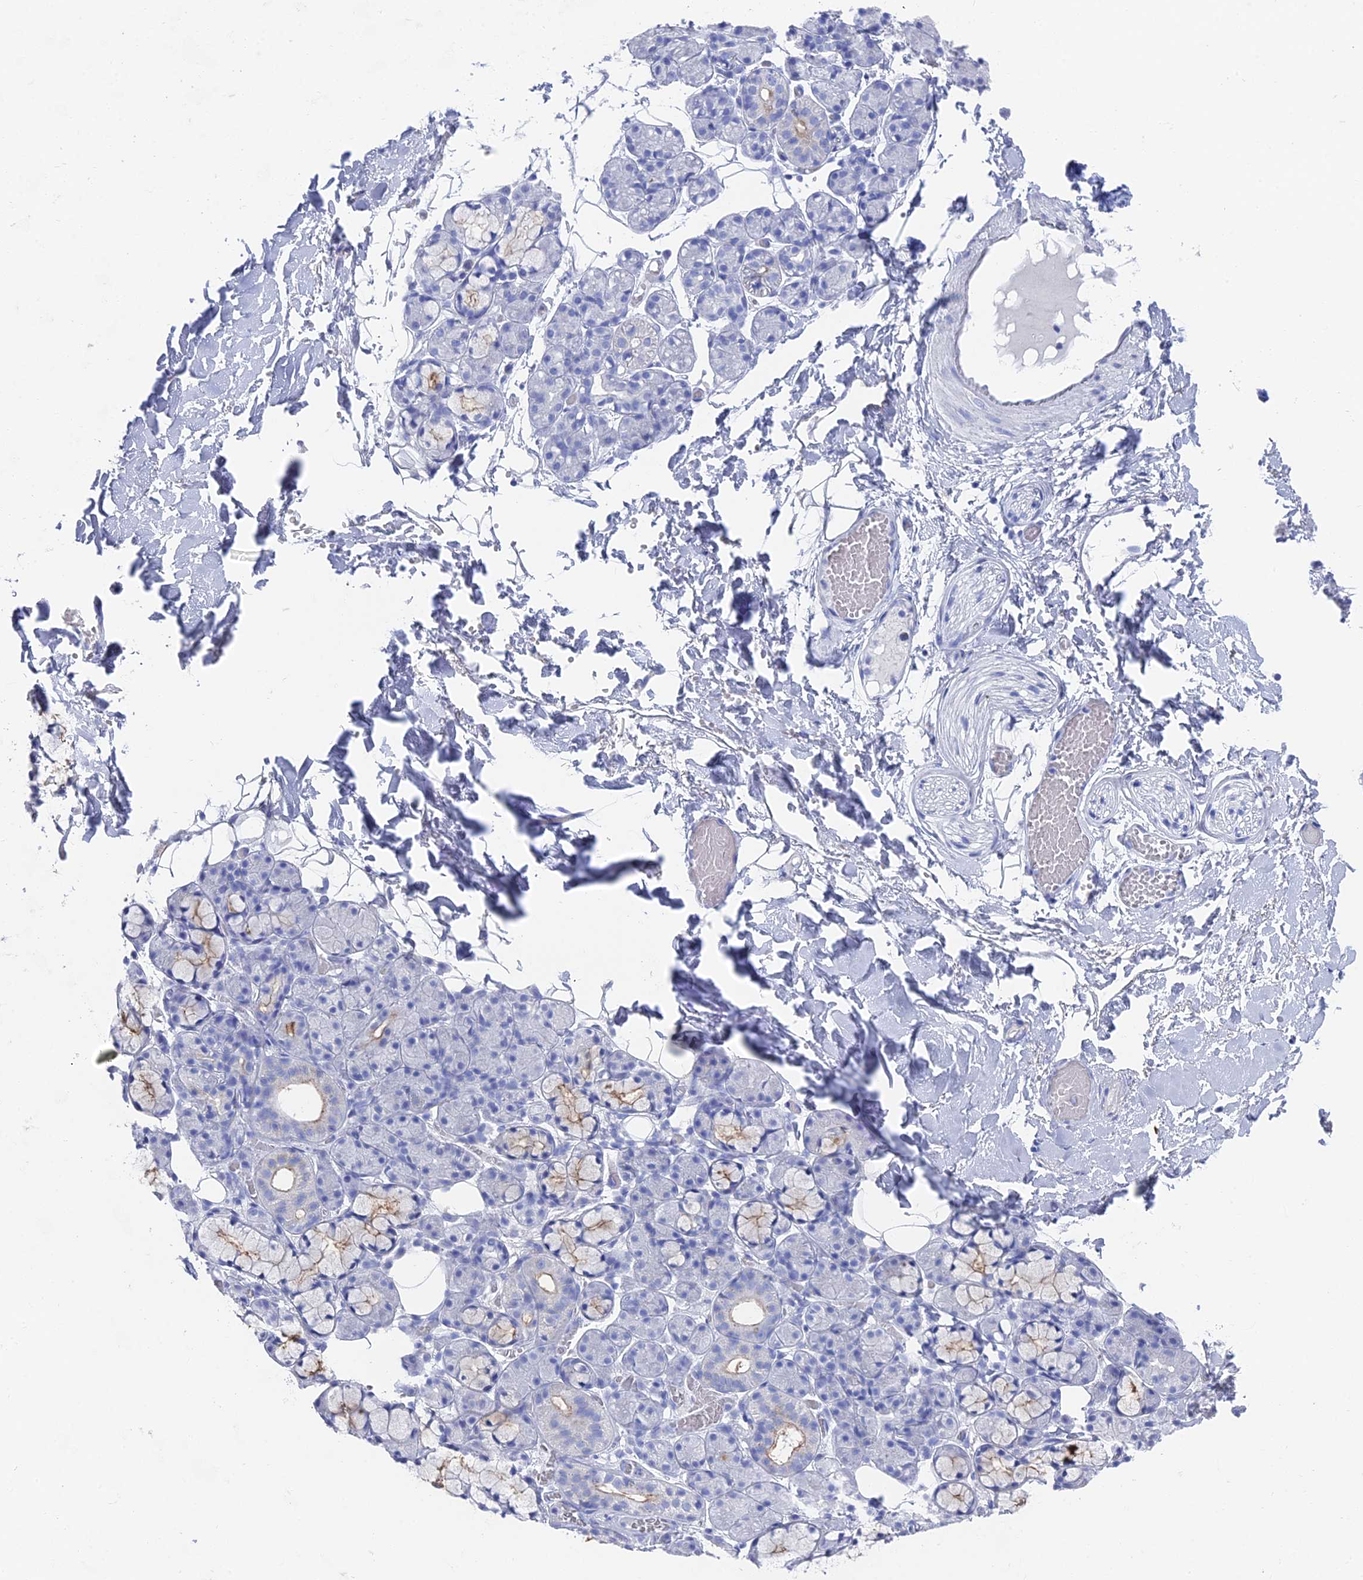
{"staining": {"intensity": "moderate", "quantity": "<25%", "location": "cytoplasmic/membranous"}, "tissue": "salivary gland", "cell_type": "Glandular cells", "image_type": "normal", "snomed": [{"axis": "morphology", "description": "Normal tissue, NOS"}, {"axis": "topography", "description": "Salivary gland"}], "caption": "Benign salivary gland shows moderate cytoplasmic/membranous expression in approximately <25% of glandular cells.", "gene": "ENPP3", "patient": {"sex": "male", "age": 63}}